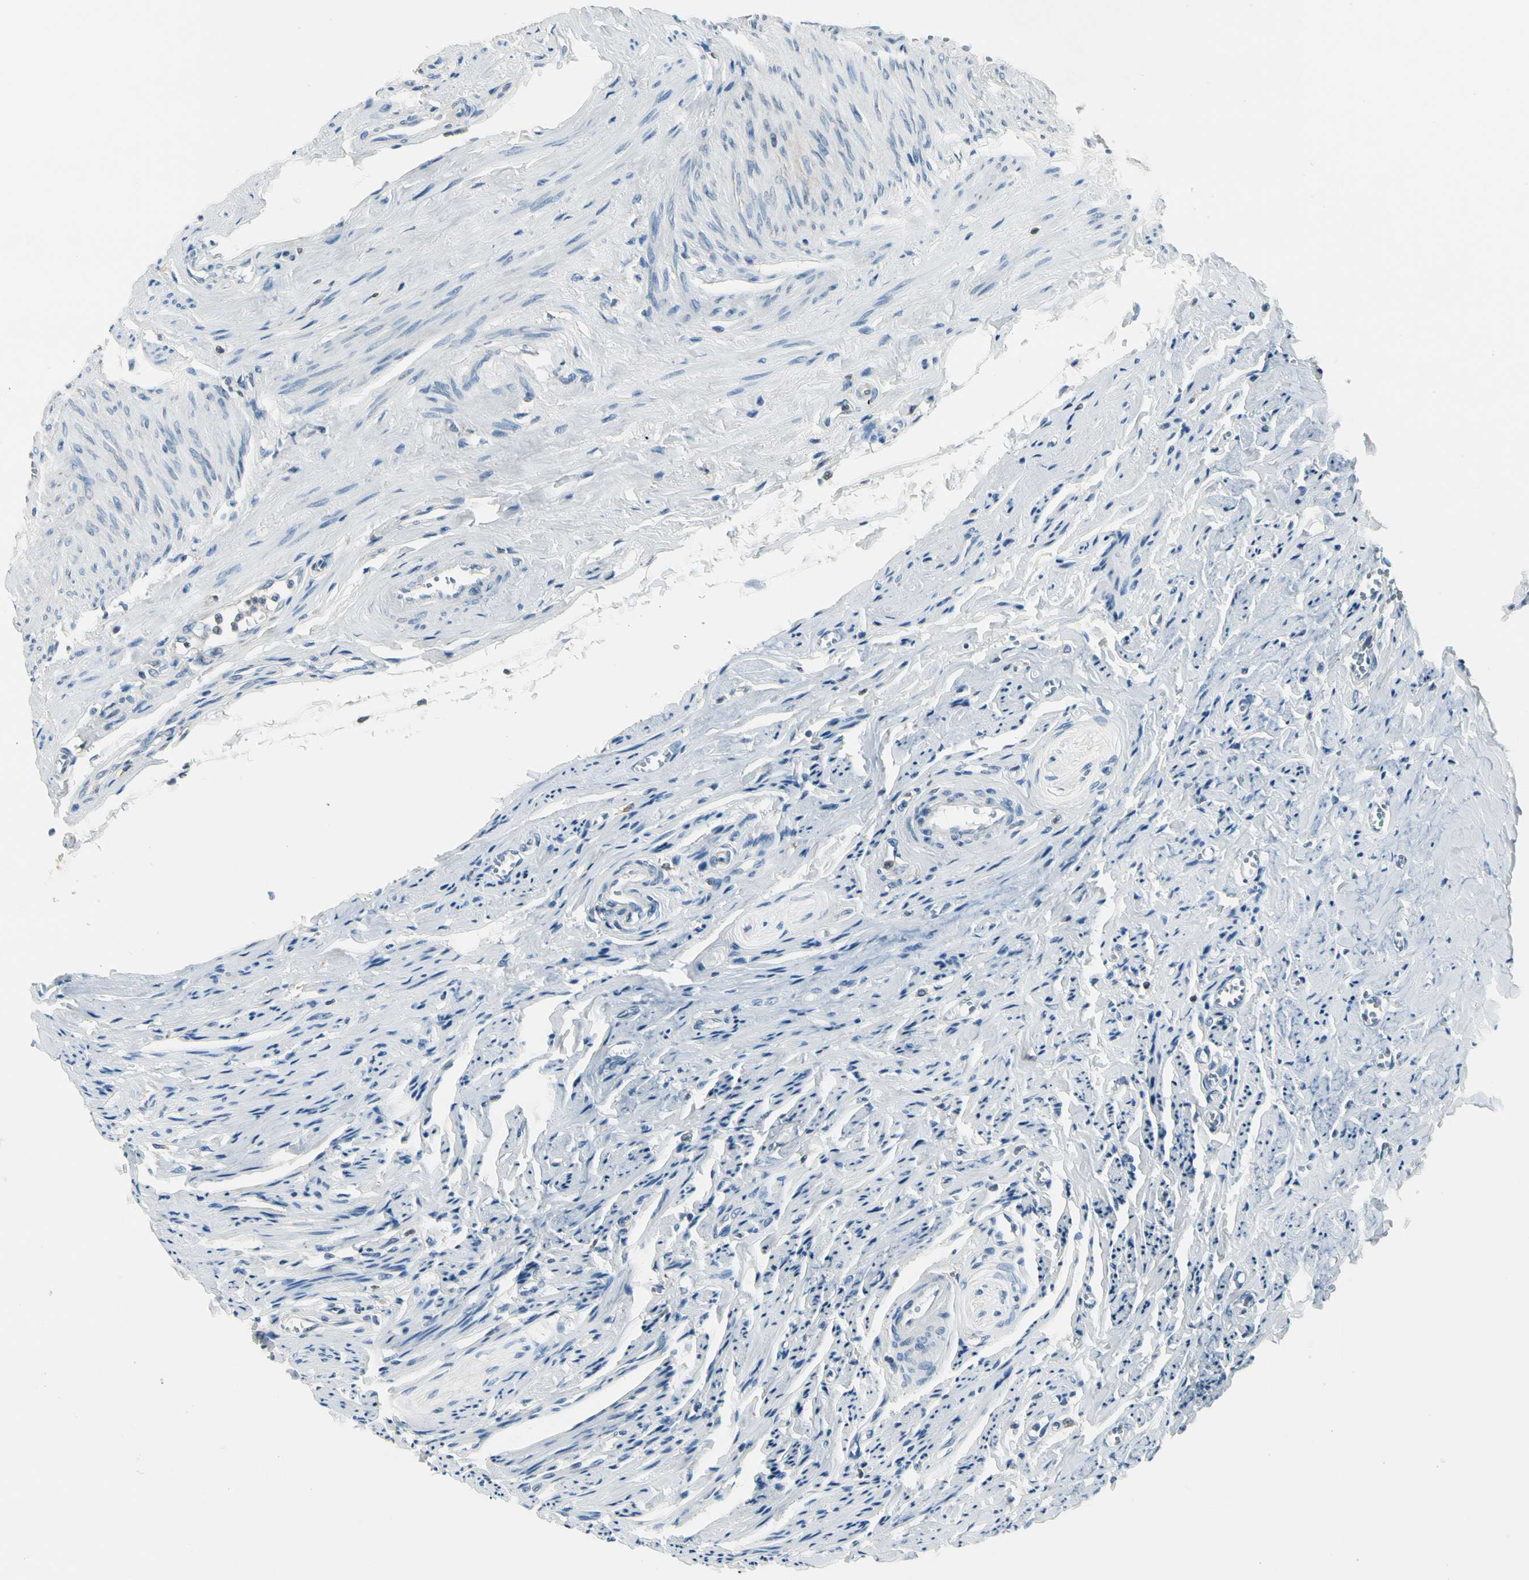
{"staining": {"intensity": "weak", "quantity": "<25%", "location": "cytoplasmic/membranous"}, "tissue": "ovary", "cell_type": "Ovarian stroma cells", "image_type": "normal", "snomed": [{"axis": "morphology", "description": "Normal tissue, NOS"}, {"axis": "topography", "description": "Ovary"}], "caption": "Benign ovary was stained to show a protein in brown. There is no significant expression in ovarian stroma cells.", "gene": "CAPZA2", "patient": {"sex": "female", "age": 53}}